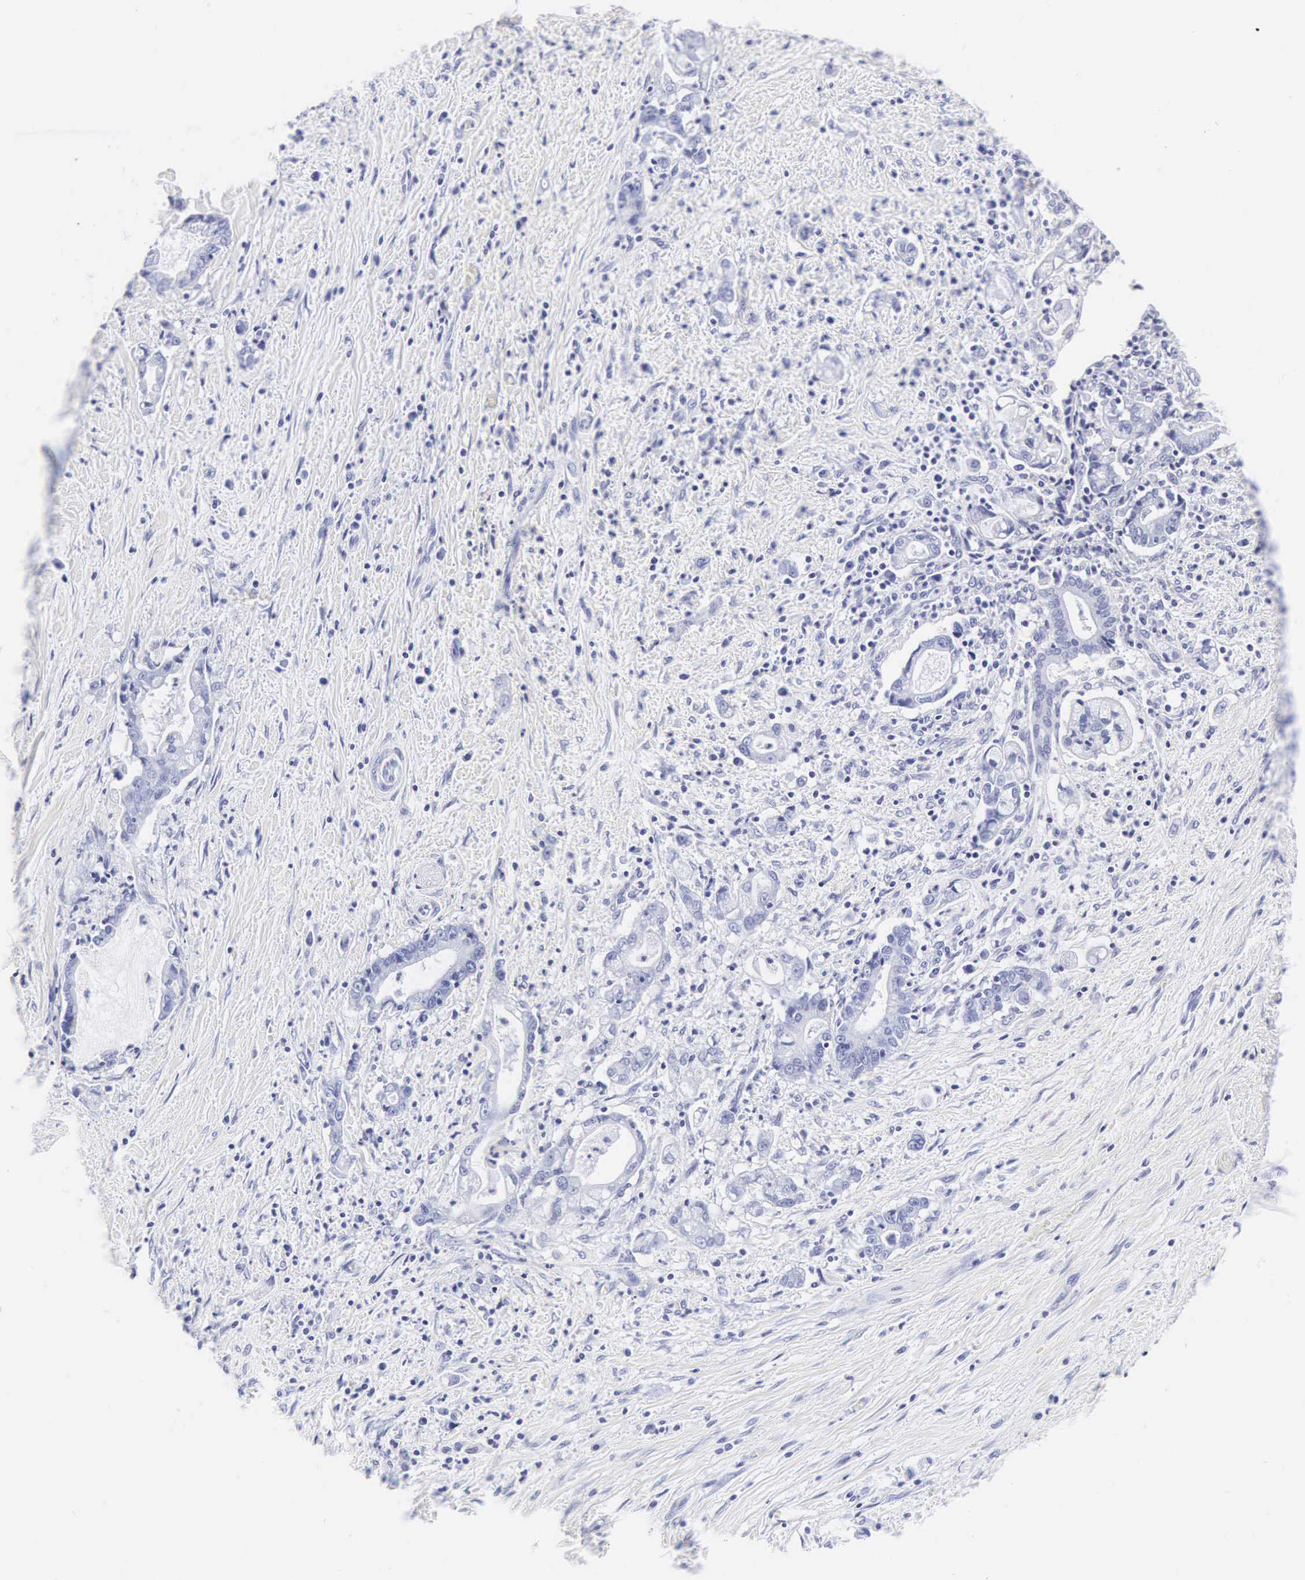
{"staining": {"intensity": "negative", "quantity": "none", "location": "none"}, "tissue": "liver cancer", "cell_type": "Tumor cells", "image_type": "cancer", "snomed": [{"axis": "morphology", "description": "Cholangiocarcinoma"}, {"axis": "topography", "description": "Liver"}], "caption": "This micrograph is of liver cancer stained with immunohistochemistry to label a protein in brown with the nuclei are counter-stained blue. There is no staining in tumor cells.", "gene": "INS", "patient": {"sex": "male", "age": 57}}